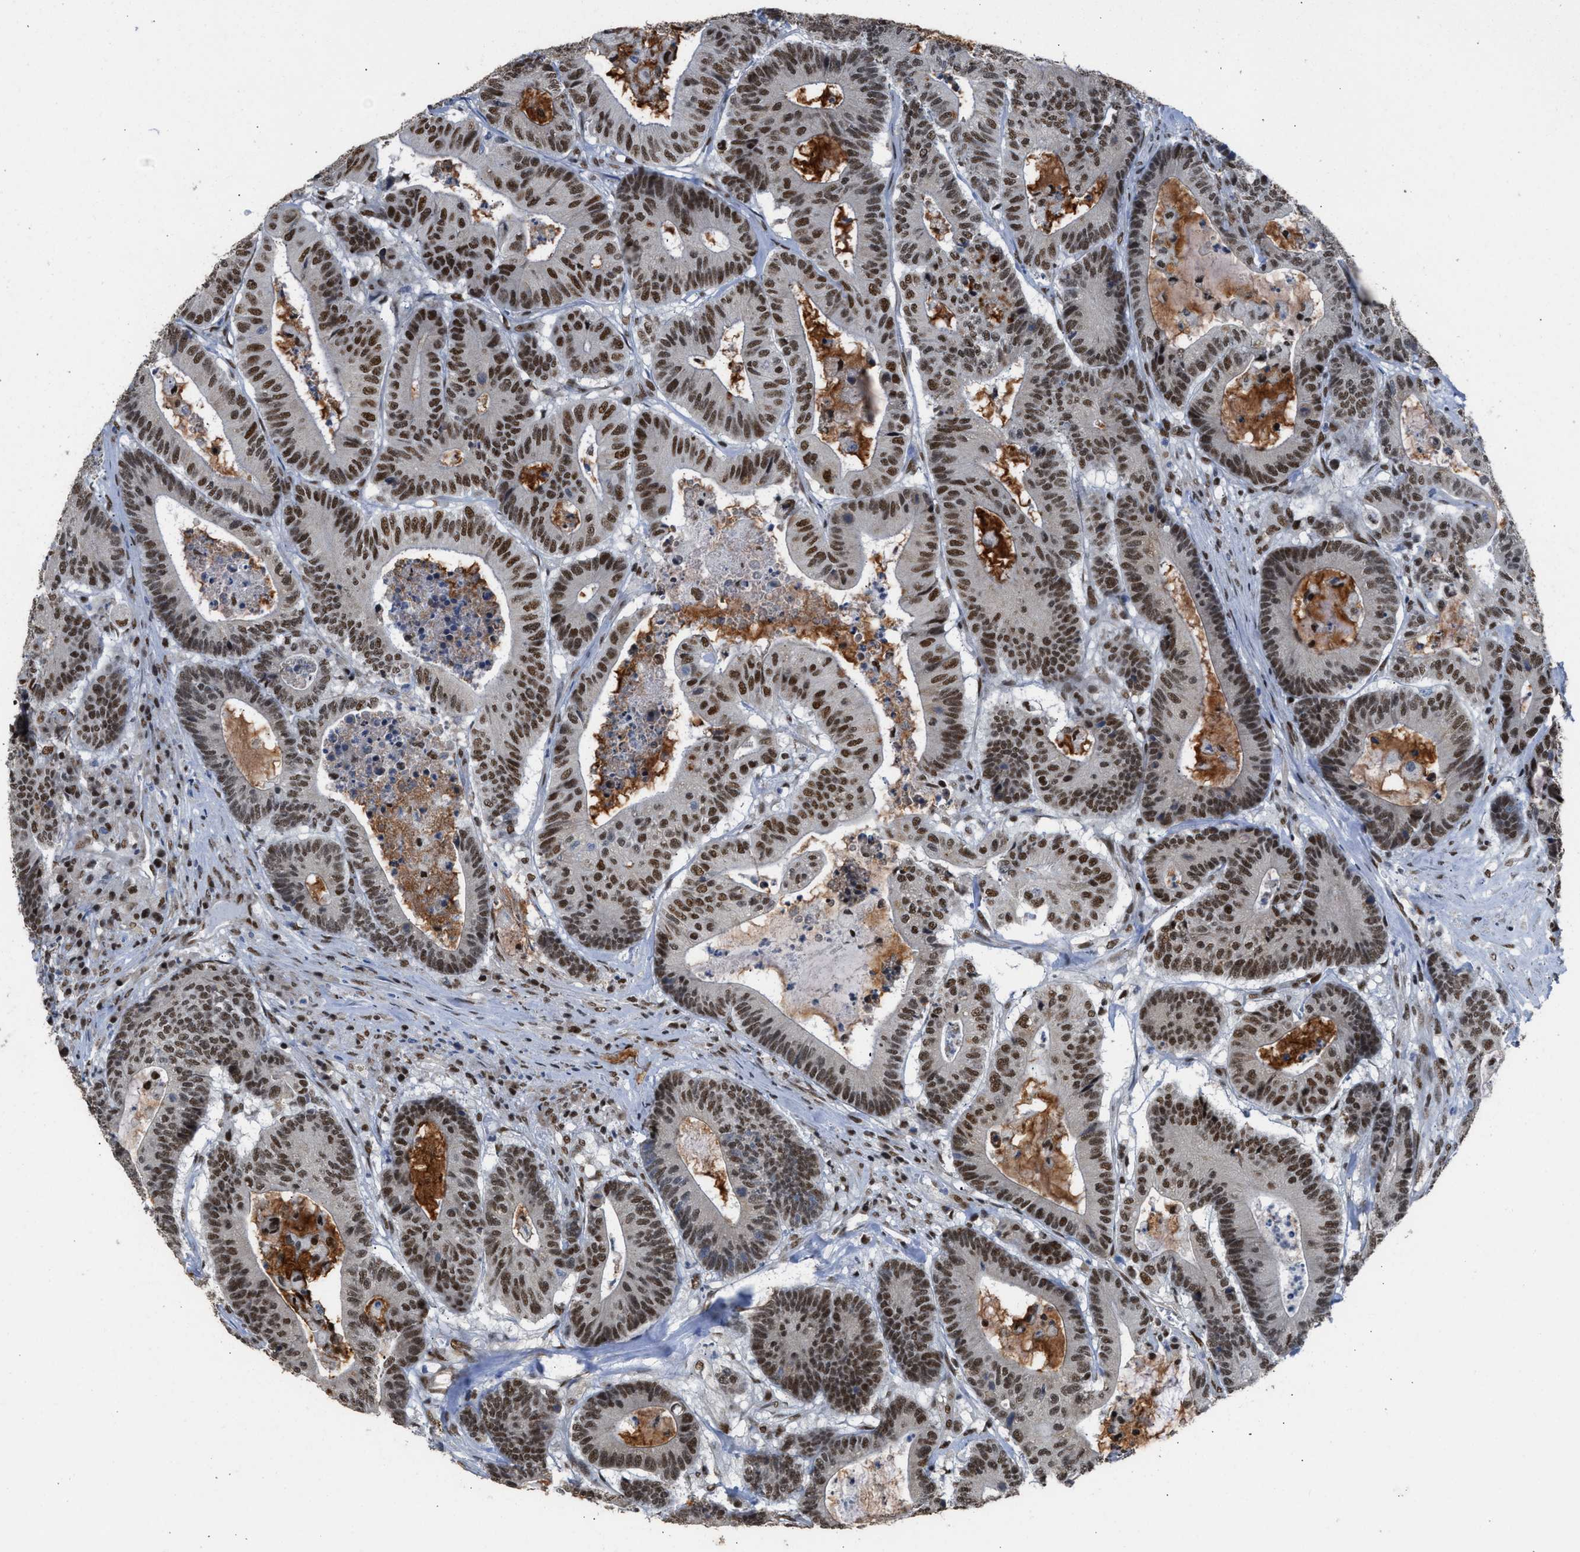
{"staining": {"intensity": "strong", "quantity": ">75%", "location": "nuclear"}, "tissue": "colorectal cancer", "cell_type": "Tumor cells", "image_type": "cancer", "snomed": [{"axis": "morphology", "description": "Adenocarcinoma, NOS"}, {"axis": "topography", "description": "Colon"}], "caption": "Protein expression analysis of adenocarcinoma (colorectal) exhibits strong nuclear expression in approximately >75% of tumor cells.", "gene": "SCAF4", "patient": {"sex": "female", "age": 84}}